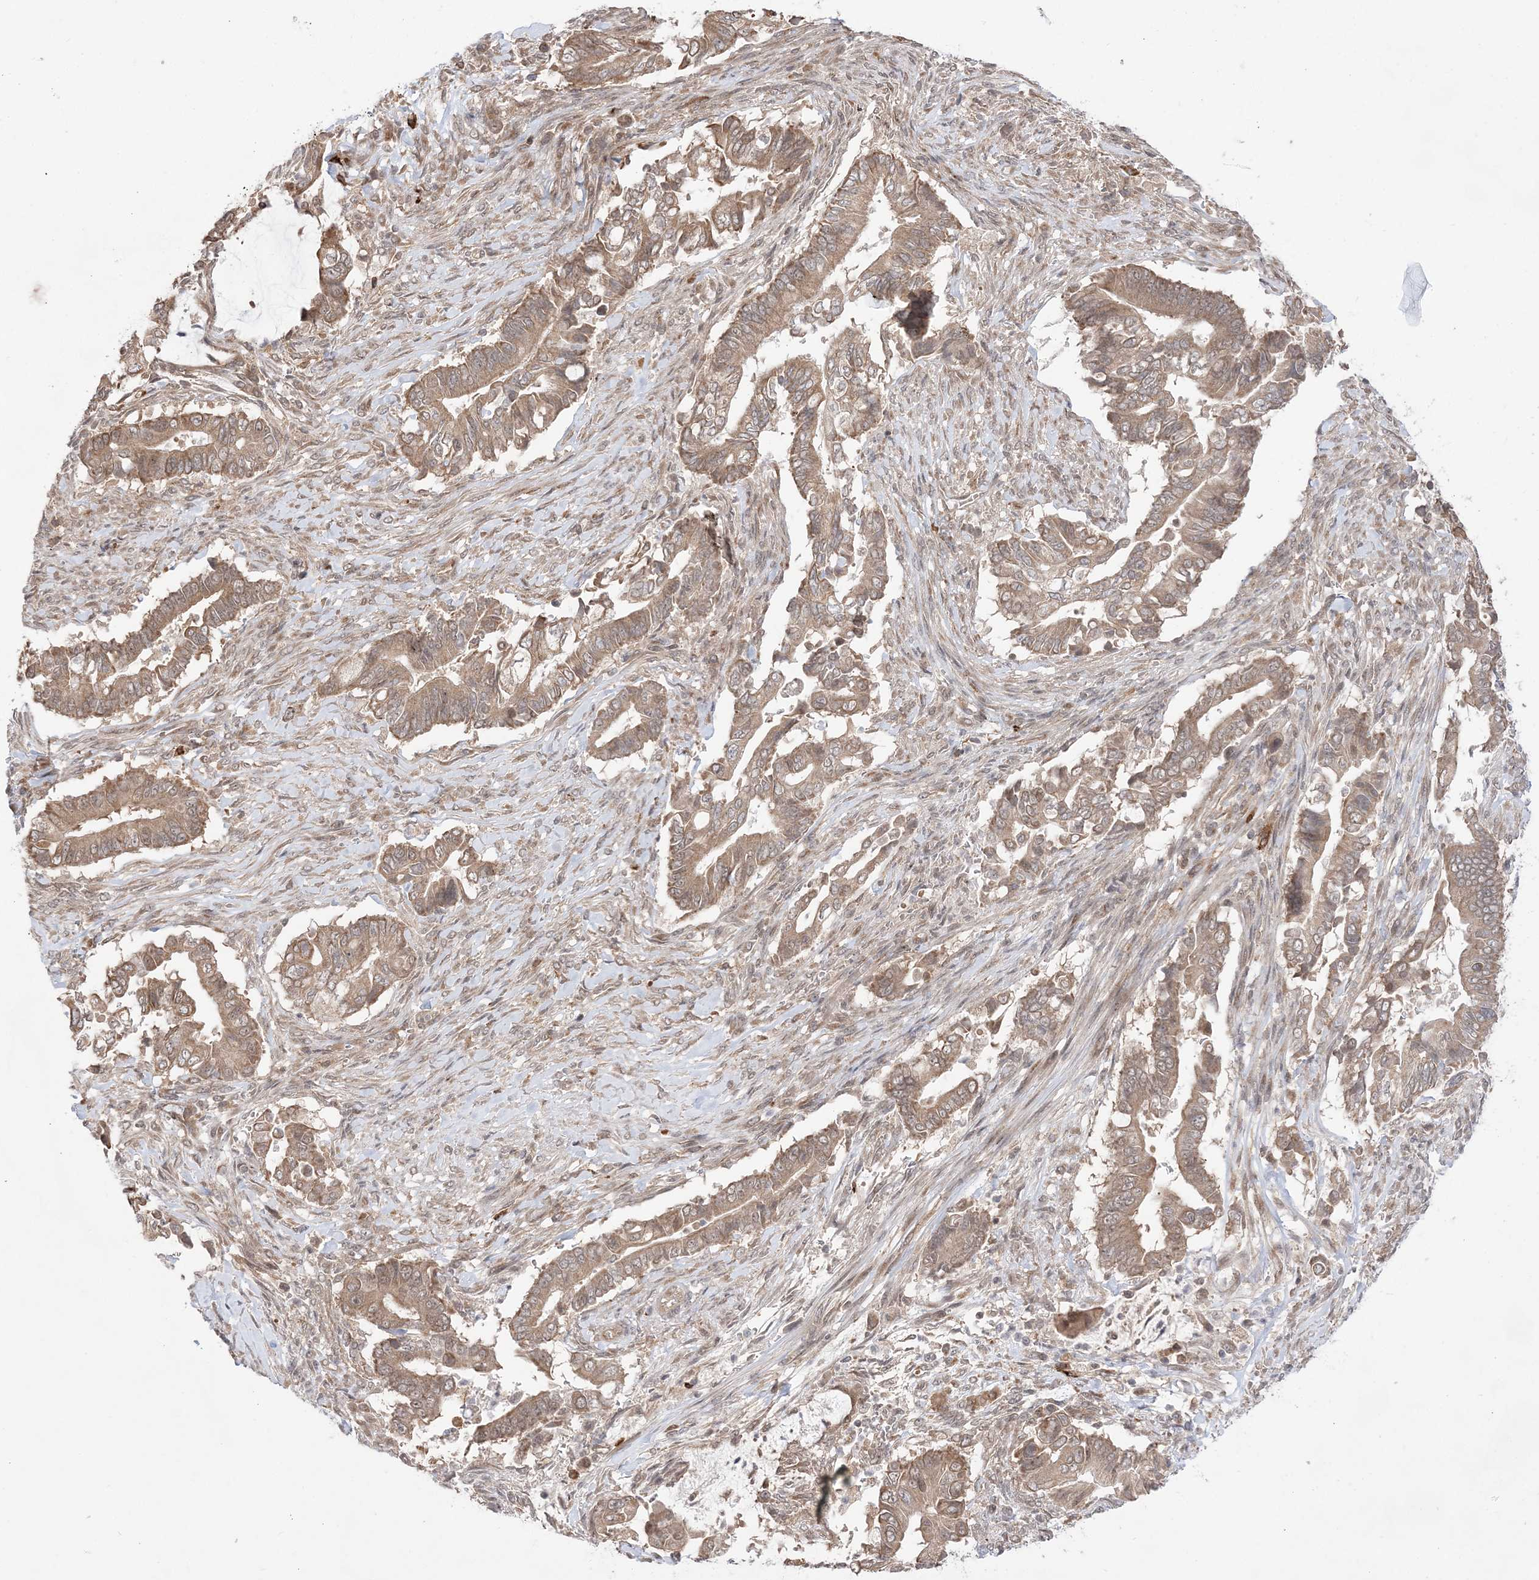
{"staining": {"intensity": "moderate", "quantity": ">75%", "location": "cytoplasmic/membranous"}, "tissue": "pancreatic cancer", "cell_type": "Tumor cells", "image_type": "cancer", "snomed": [{"axis": "morphology", "description": "Adenocarcinoma, NOS"}, {"axis": "topography", "description": "Pancreas"}], "caption": "Moderate cytoplasmic/membranous expression is present in approximately >75% of tumor cells in pancreatic adenocarcinoma.", "gene": "ANAPC15", "patient": {"sex": "male", "age": 68}}